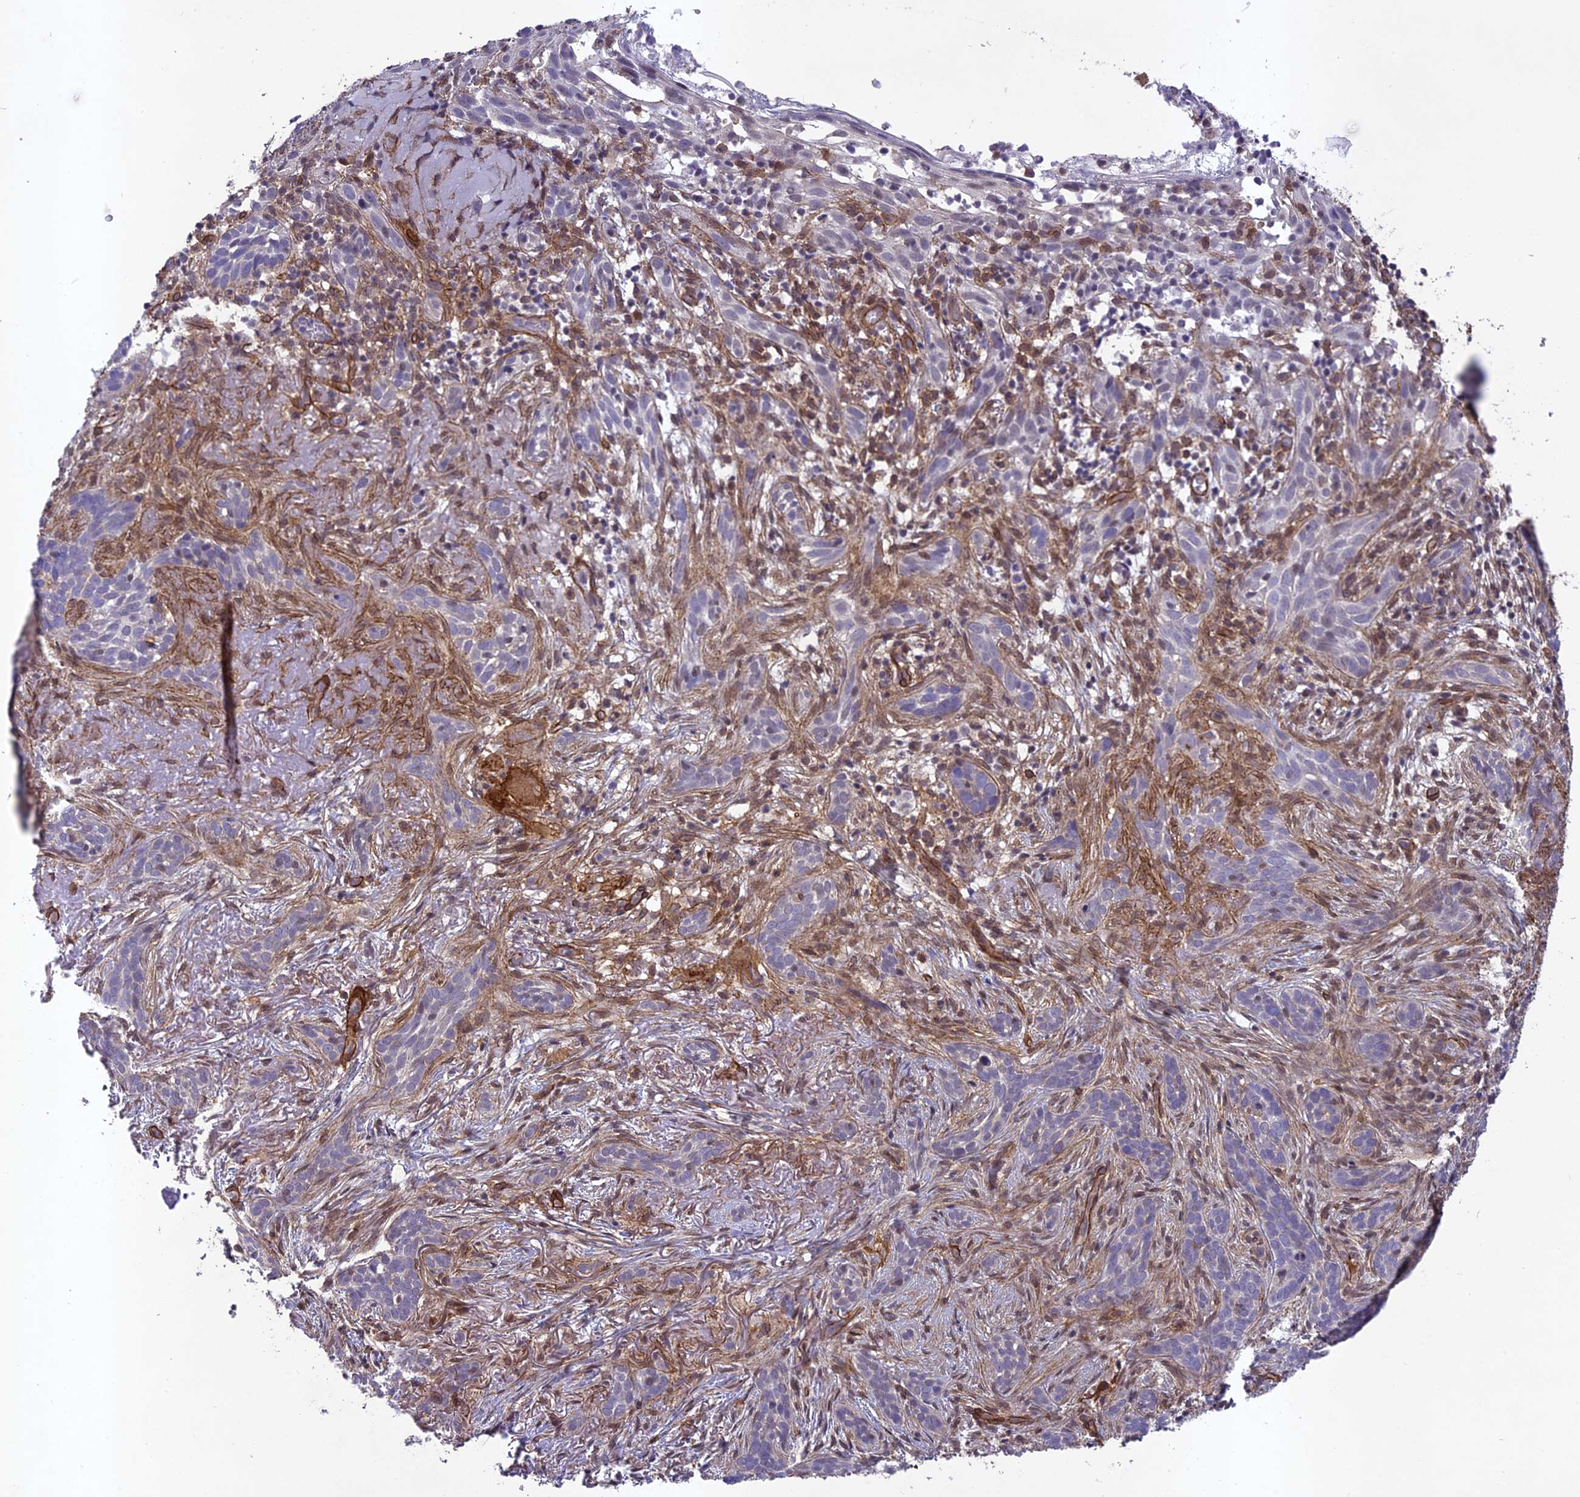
{"staining": {"intensity": "negative", "quantity": "none", "location": "none"}, "tissue": "skin cancer", "cell_type": "Tumor cells", "image_type": "cancer", "snomed": [{"axis": "morphology", "description": "Basal cell carcinoma"}, {"axis": "topography", "description": "Skin"}], "caption": "Histopathology image shows no protein expression in tumor cells of skin basal cell carcinoma tissue.", "gene": "TNS1", "patient": {"sex": "male", "age": 71}}